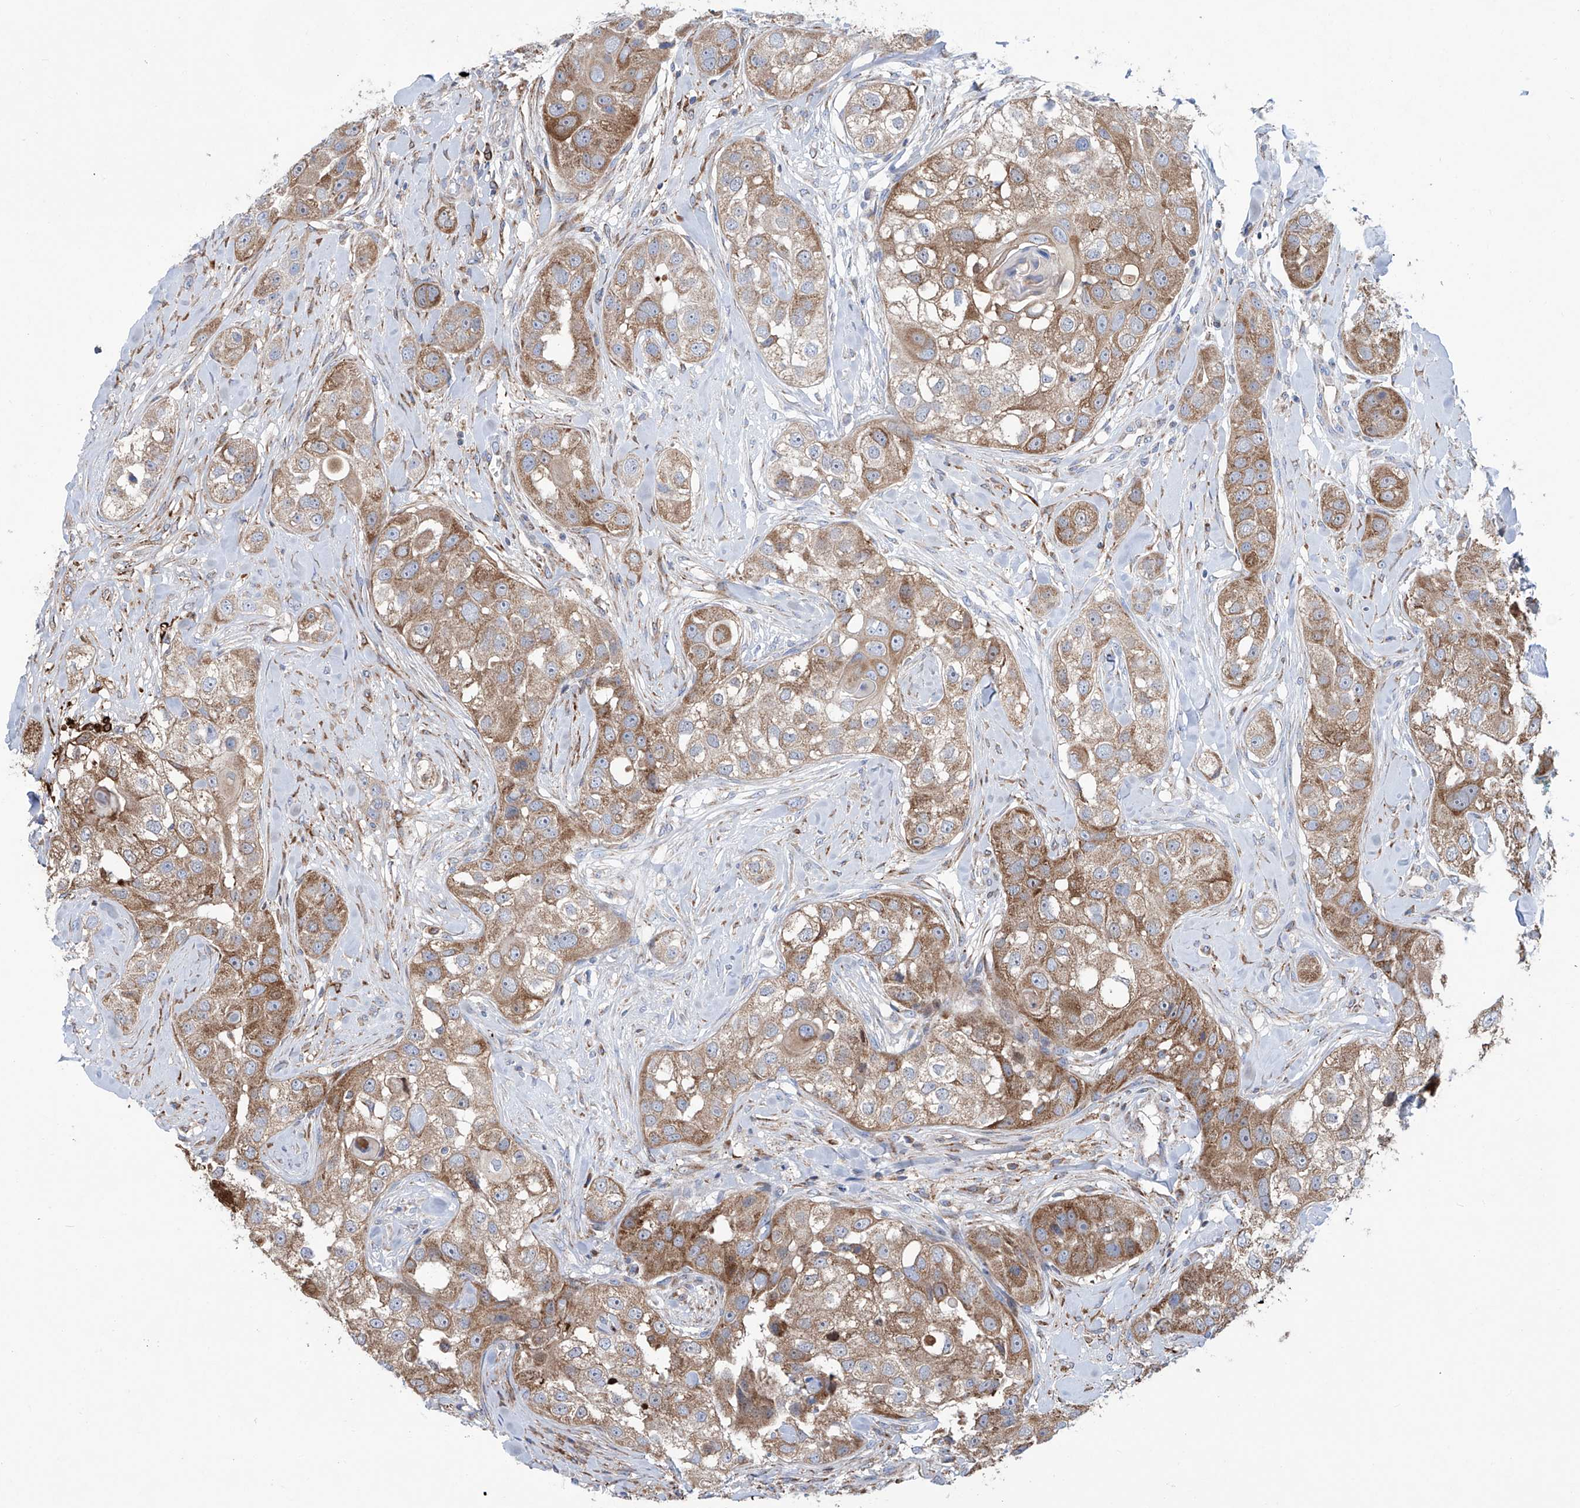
{"staining": {"intensity": "moderate", "quantity": ">75%", "location": "cytoplasmic/membranous"}, "tissue": "head and neck cancer", "cell_type": "Tumor cells", "image_type": "cancer", "snomed": [{"axis": "morphology", "description": "Normal tissue, NOS"}, {"axis": "morphology", "description": "Squamous cell carcinoma, NOS"}, {"axis": "topography", "description": "Skeletal muscle"}, {"axis": "topography", "description": "Head-Neck"}], "caption": "This micrograph demonstrates head and neck cancer (squamous cell carcinoma) stained with immunohistochemistry (IHC) to label a protein in brown. The cytoplasmic/membranous of tumor cells show moderate positivity for the protein. Nuclei are counter-stained blue.", "gene": "ALDH6A1", "patient": {"sex": "male", "age": 51}}